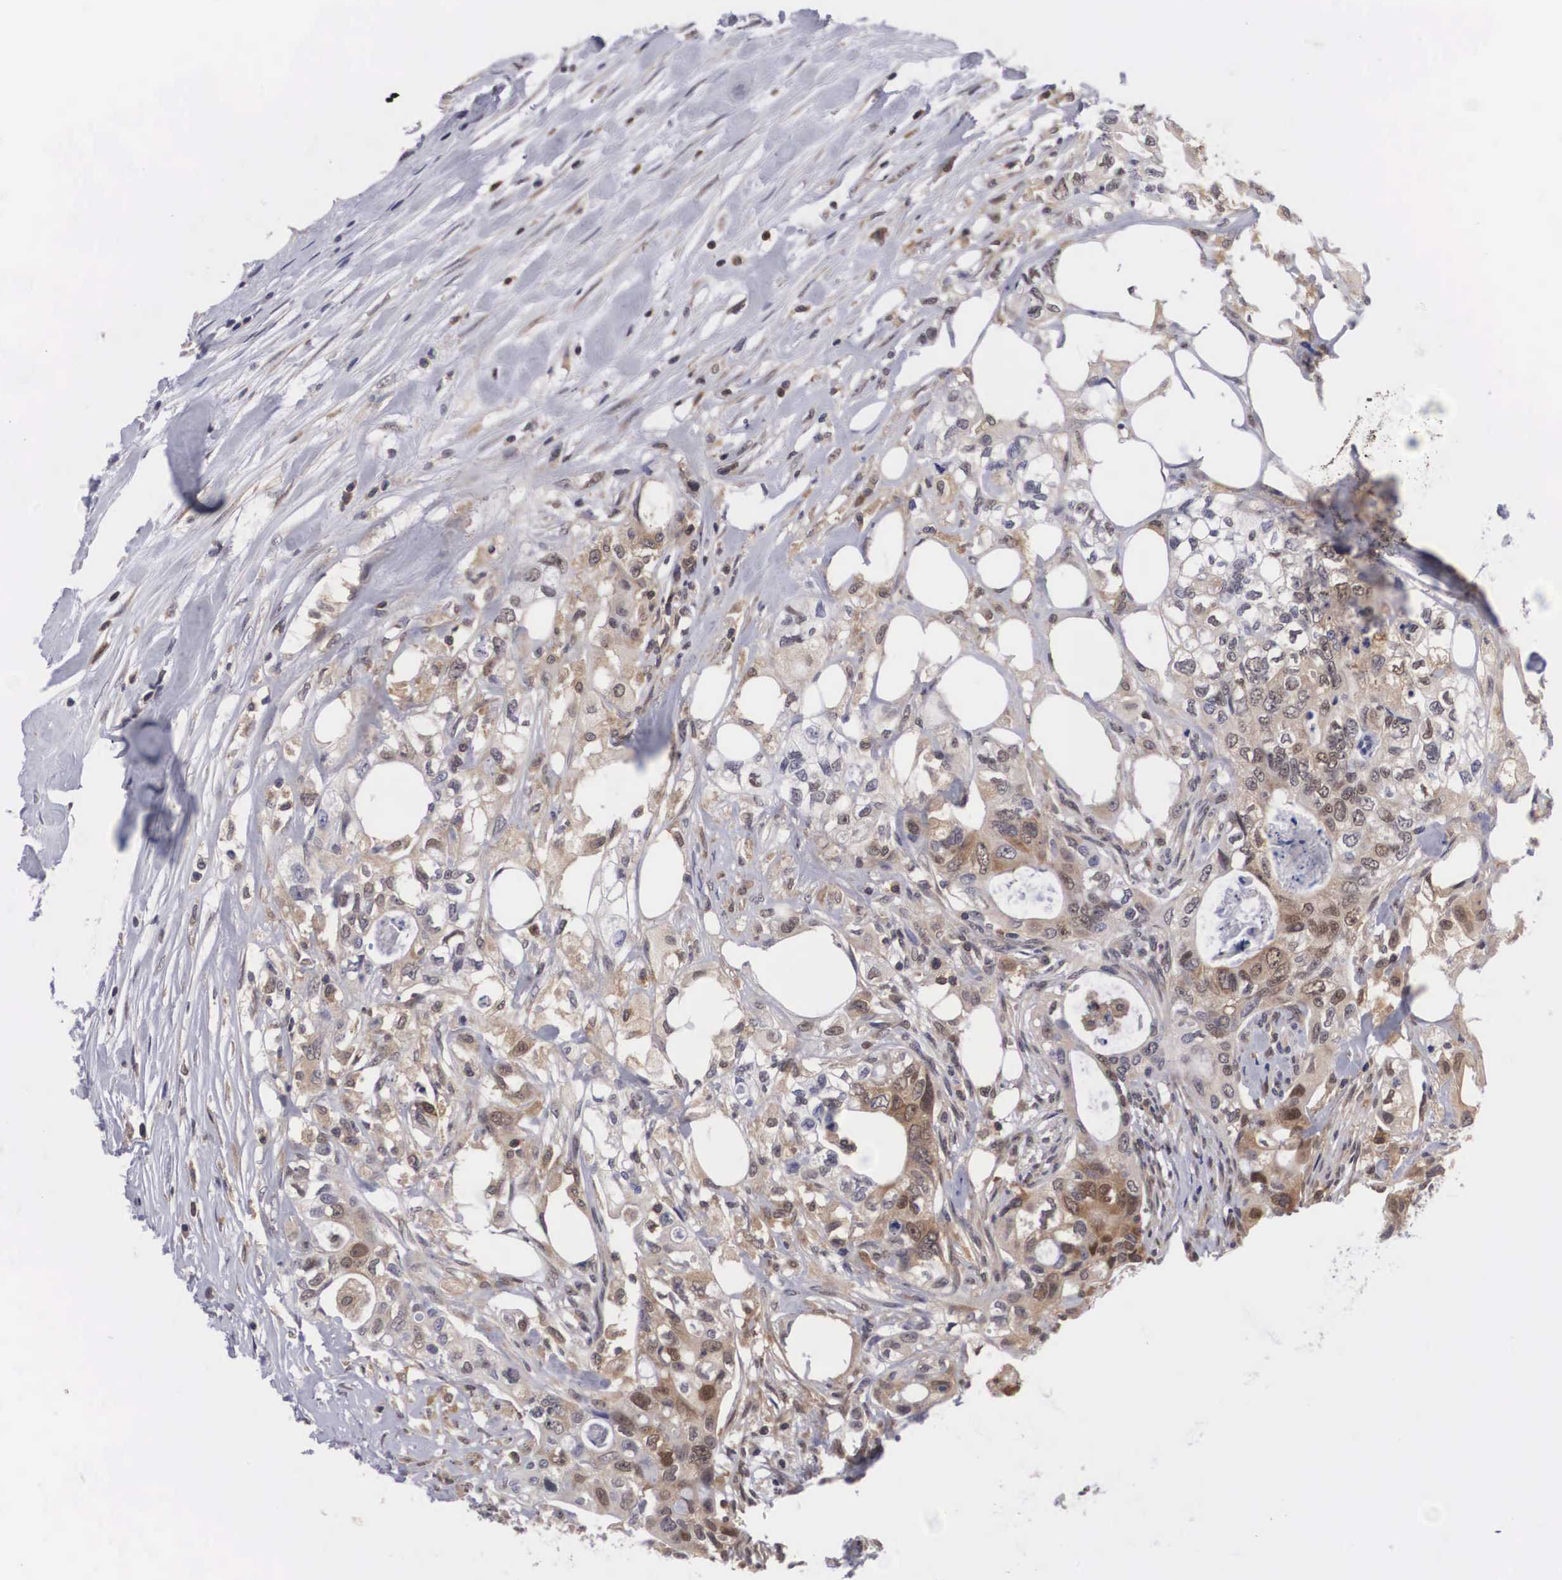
{"staining": {"intensity": "weak", "quantity": "25%-75%", "location": "cytoplasmic/membranous,nuclear"}, "tissue": "colorectal cancer", "cell_type": "Tumor cells", "image_type": "cancer", "snomed": [{"axis": "morphology", "description": "Adenocarcinoma, NOS"}, {"axis": "topography", "description": "Rectum"}], "caption": "Protein analysis of colorectal adenocarcinoma tissue demonstrates weak cytoplasmic/membranous and nuclear positivity in about 25%-75% of tumor cells.", "gene": "ADSL", "patient": {"sex": "female", "age": 57}}